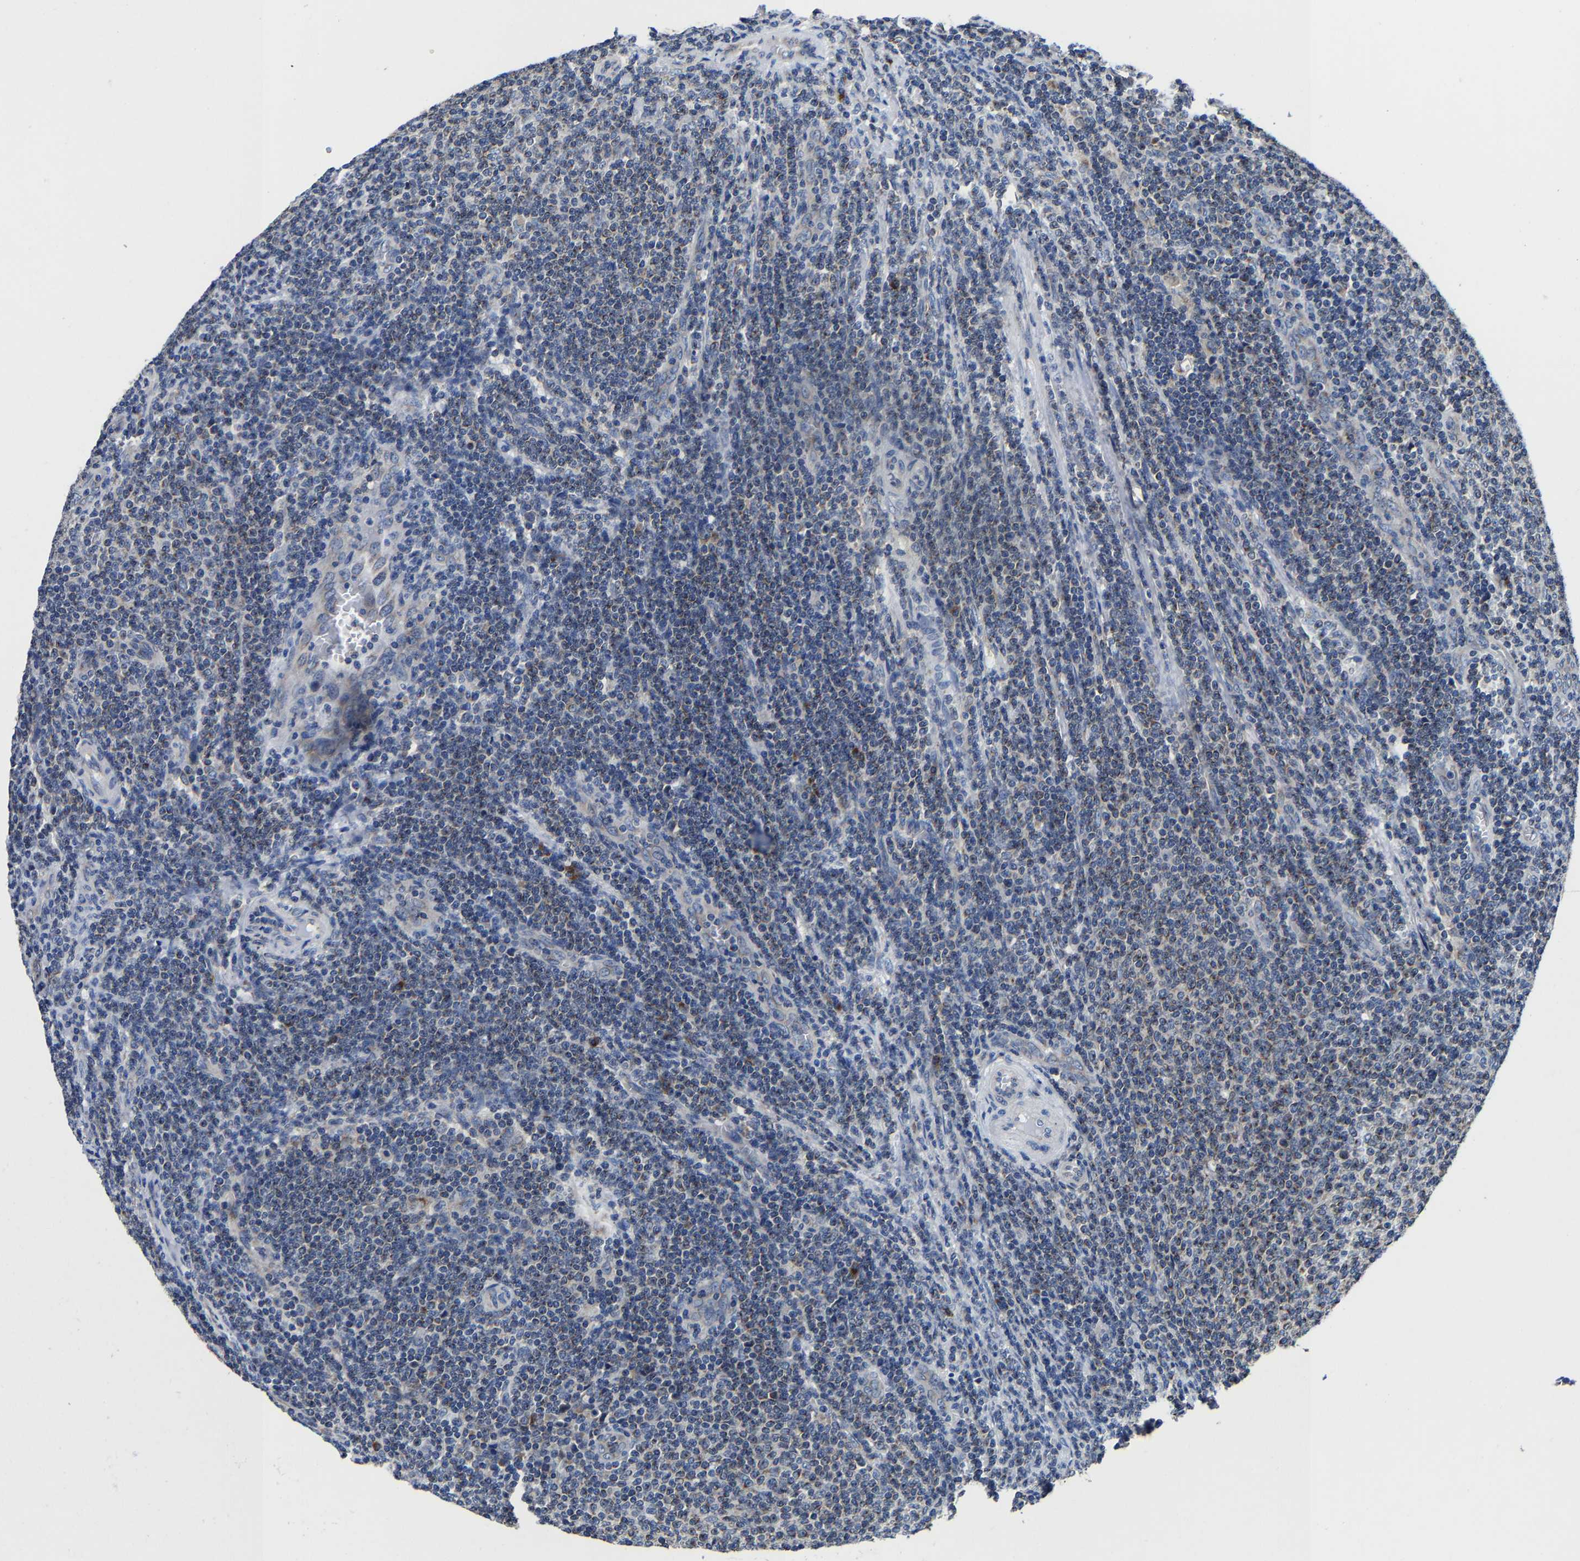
{"staining": {"intensity": "moderate", "quantity": "<25%", "location": "cytoplasmic/membranous"}, "tissue": "lymphoma", "cell_type": "Tumor cells", "image_type": "cancer", "snomed": [{"axis": "morphology", "description": "Malignant lymphoma, non-Hodgkin's type, Low grade"}, {"axis": "topography", "description": "Lymph node"}], "caption": "Lymphoma stained with IHC demonstrates moderate cytoplasmic/membranous staining in about <25% of tumor cells.", "gene": "EBAG9", "patient": {"sex": "male", "age": 66}}